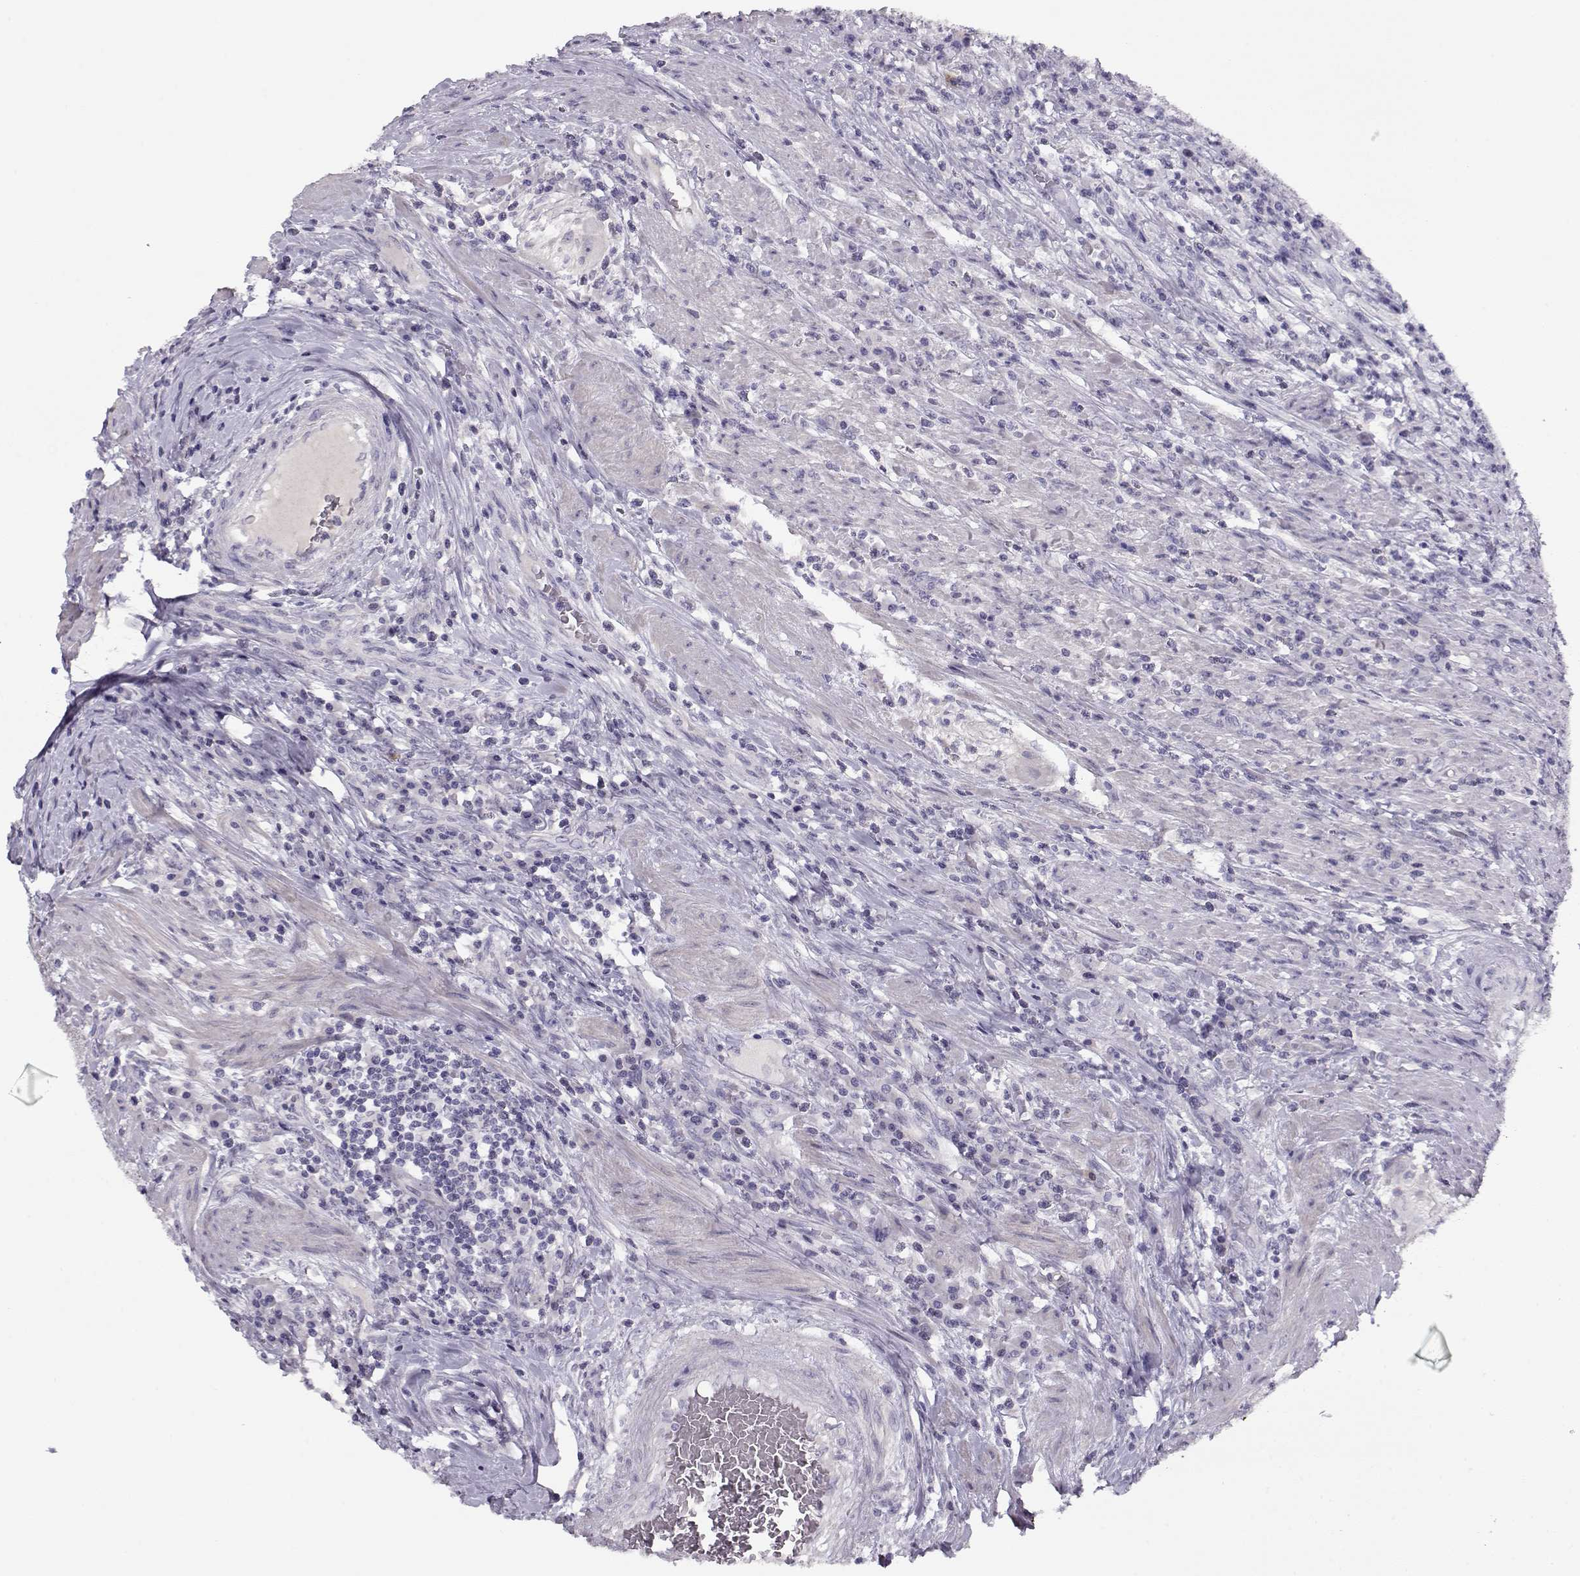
{"staining": {"intensity": "weak", "quantity": "<25%", "location": "cytoplasmic/membranous"}, "tissue": "colorectal cancer", "cell_type": "Tumor cells", "image_type": "cancer", "snomed": [{"axis": "morphology", "description": "Adenocarcinoma, NOS"}, {"axis": "topography", "description": "Colon"}], "caption": "Tumor cells show no significant protein staining in colorectal cancer (adenocarcinoma).", "gene": "CRX", "patient": {"sex": "male", "age": 53}}